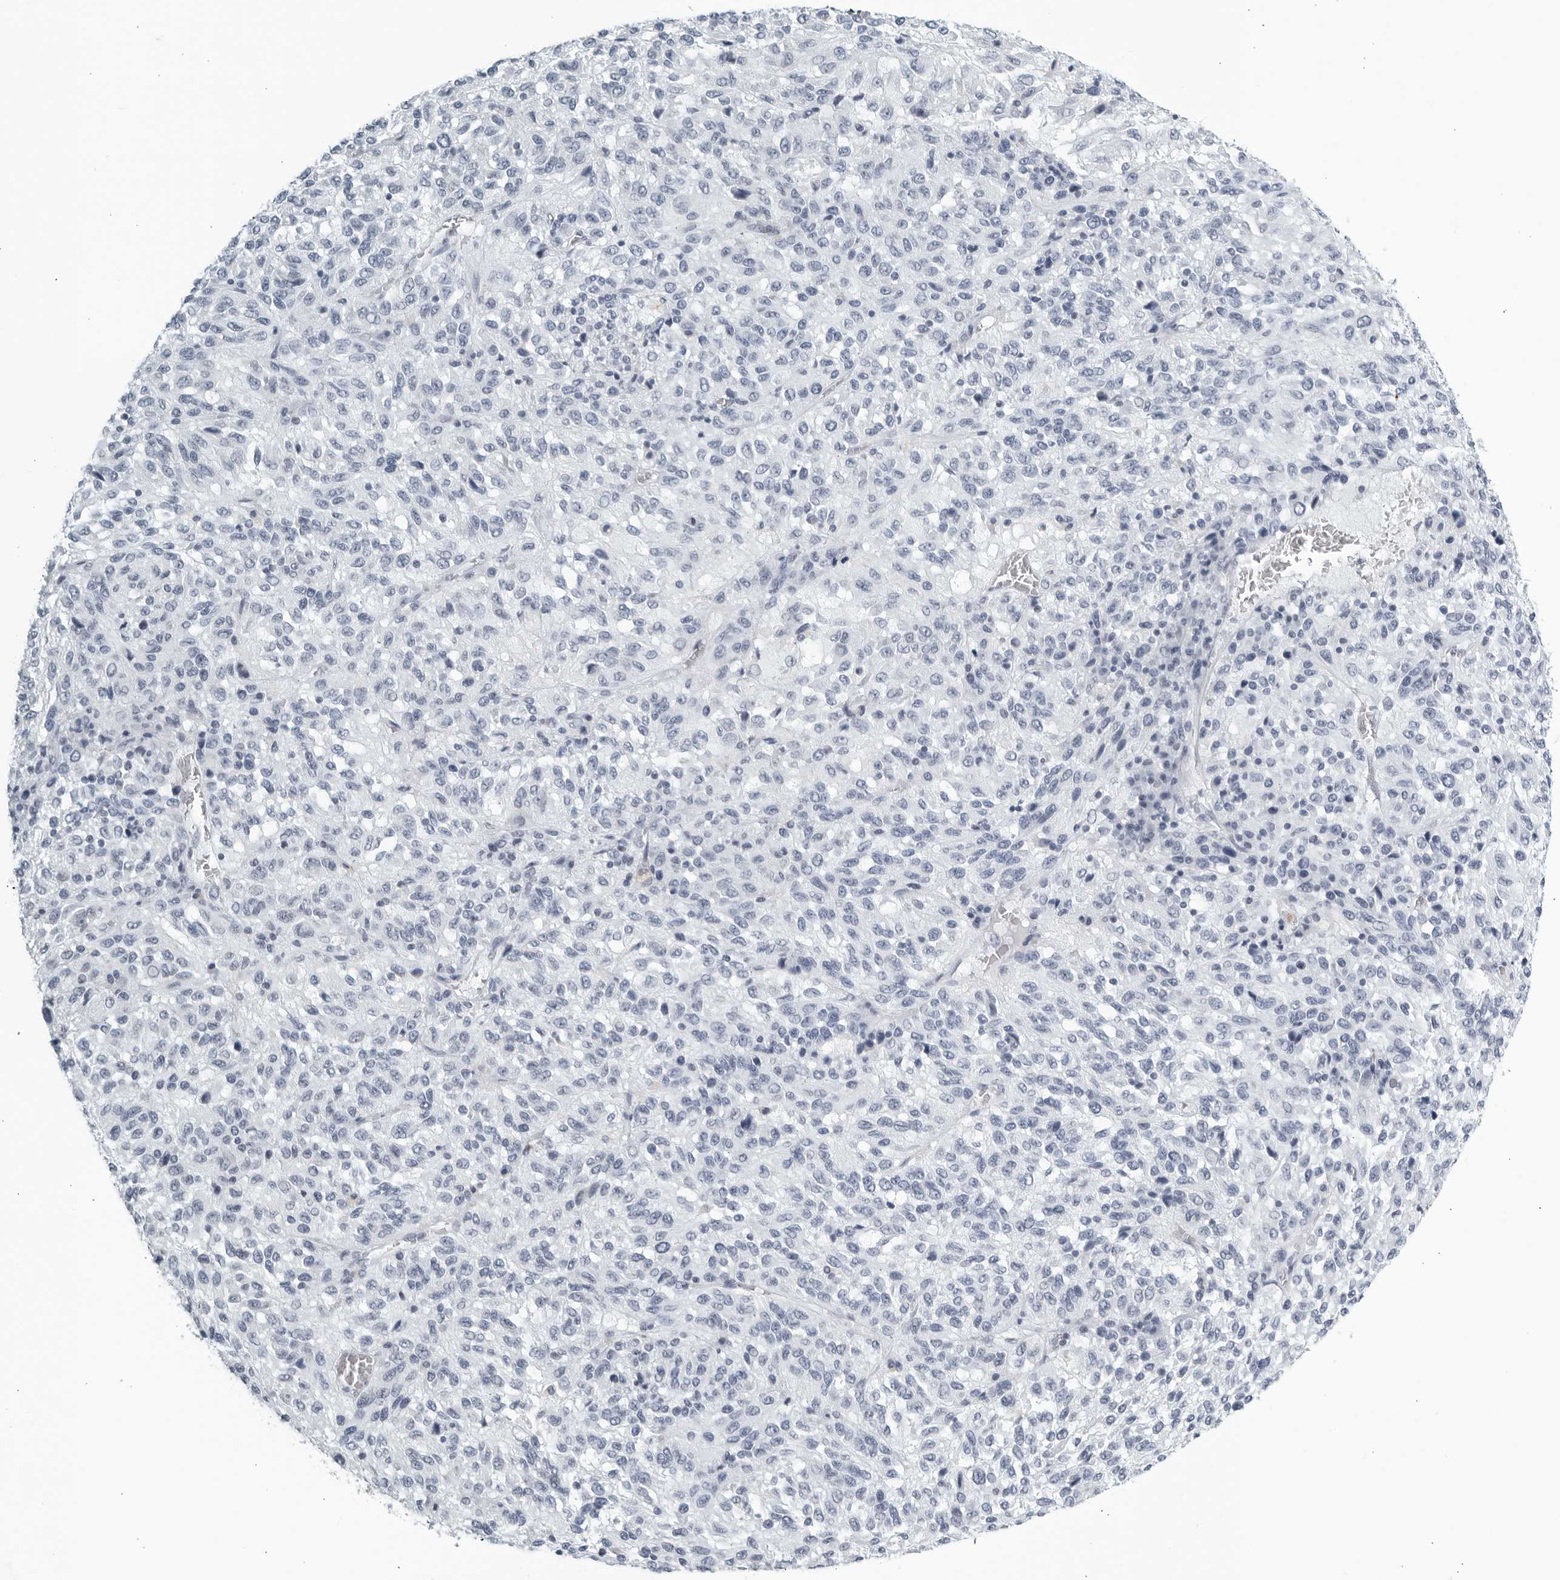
{"staining": {"intensity": "negative", "quantity": "none", "location": "none"}, "tissue": "melanoma", "cell_type": "Tumor cells", "image_type": "cancer", "snomed": [{"axis": "morphology", "description": "Malignant melanoma, Metastatic site"}, {"axis": "topography", "description": "Lung"}], "caption": "DAB (3,3'-diaminobenzidine) immunohistochemical staining of human malignant melanoma (metastatic site) displays no significant expression in tumor cells.", "gene": "KLK7", "patient": {"sex": "male", "age": 64}}